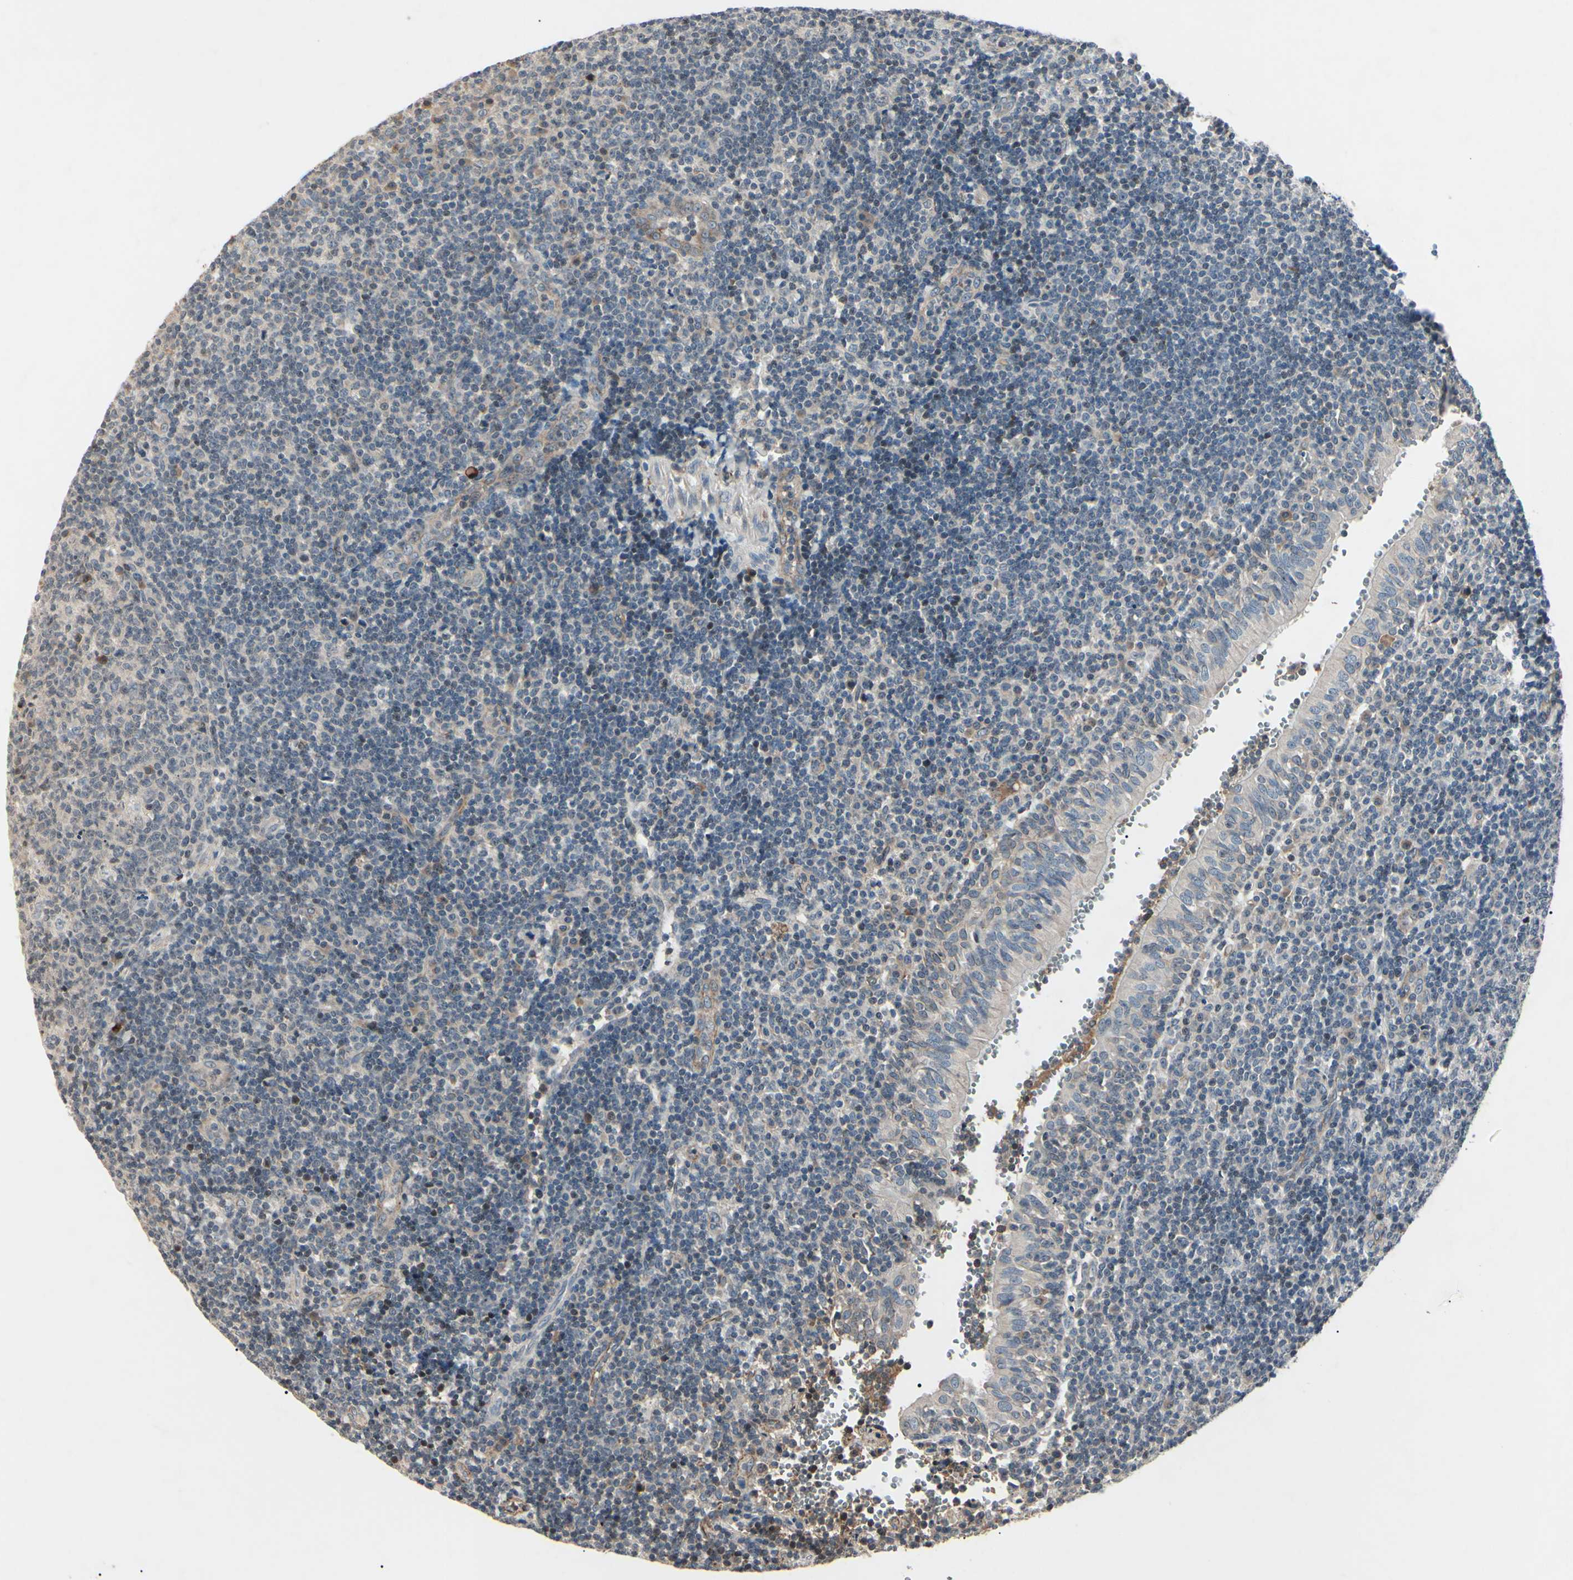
{"staining": {"intensity": "negative", "quantity": "none", "location": "none"}, "tissue": "tonsil", "cell_type": "Germinal center cells", "image_type": "normal", "snomed": [{"axis": "morphology", "description": "Normal tissue, NOS"}, {"axis": "topography", "description": "Tonsil"}], "caption": "Immunohistochemistry micrograph of benign tonsil: tonsil stained with DAB (3,3'-diaminobenzidine) demonstrates no significant protein positivity in germinal center cells.", "gene": "AEBP1", "patient": {"sex": "female", "age": 40}}